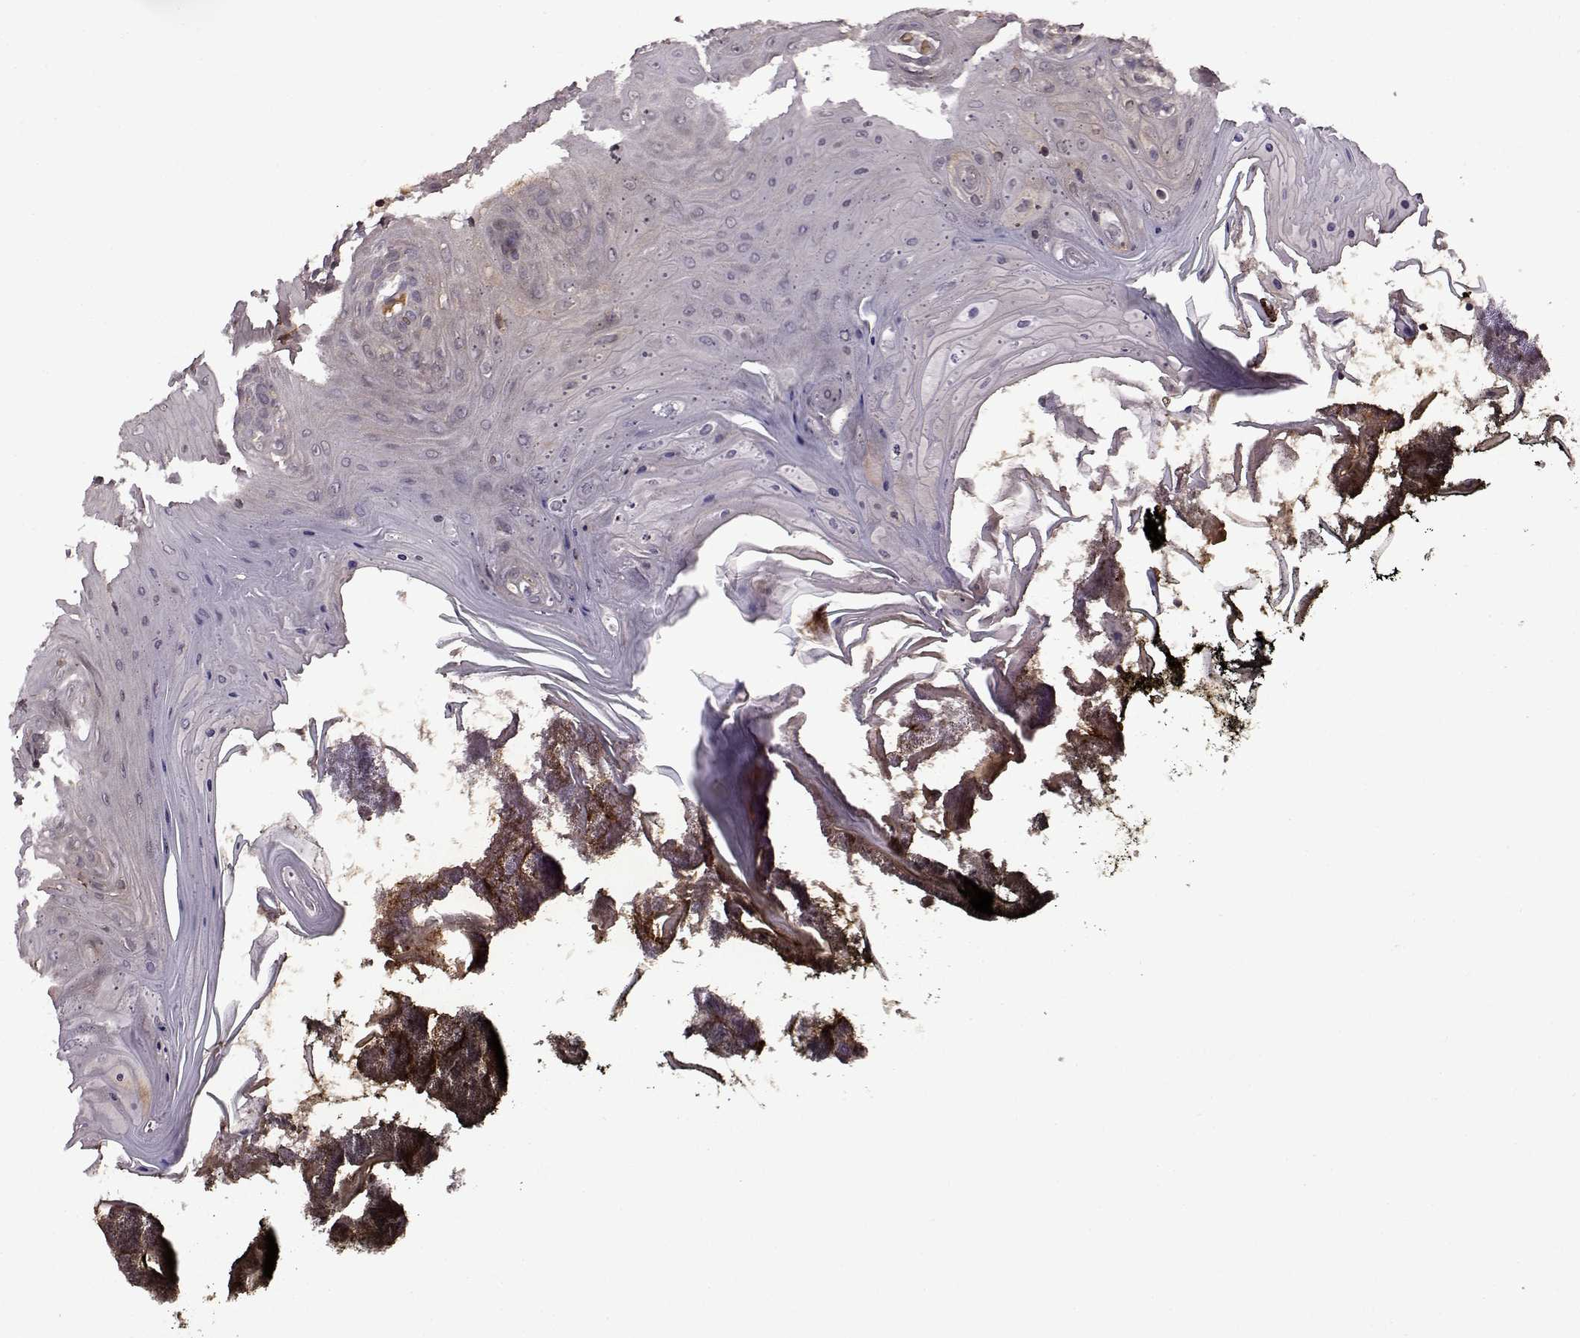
{"staining": {"intensity": "negative", "quantity": "none", "location": "none"}, "tissue": "oral mucosa", "cell_type": "Squamous epithelial cells", "image_type": "normal", "snomed": [{"axis": "morphology", "description": "Normal tissue, NOS"}, {"axis": "topography", "description": "Oral tissue"}], "caption": "Oral mucosa was stained to show a protein in brown. There is no significant expression in squamous epithelial cells. (DAB IHC with hematoxylin counter stain).", "gene": "MAIP1", "patient": {"sex": "male", "age": 9}}